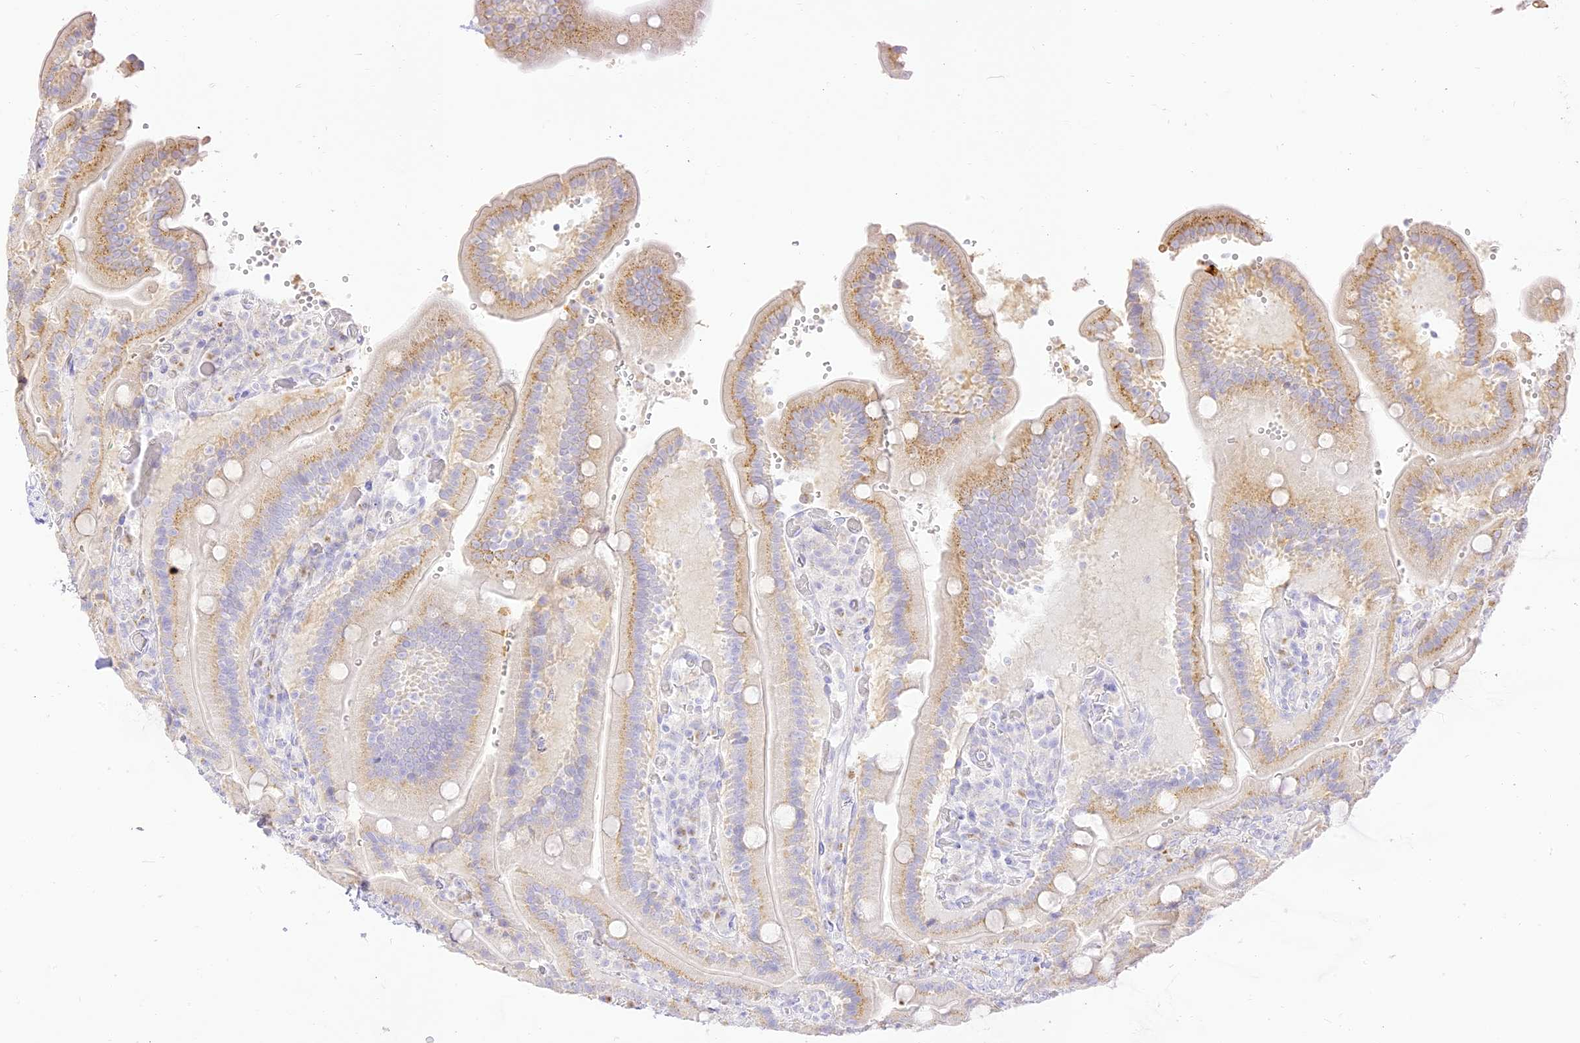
{"staining": {"intensity": "moderate", "quantity": "25%-75%", "location": "cytoplasmic/membranous"}, "tissue": "duodenum", "cell_type": "Glandular cells", "image_type": "normal", "snomed": [{"axis": "morphology", "description": "Normal tissue, NOS"}, {"axis": "topography", "description": "Duodenum"}], "caption": "Immunohistochemical staining of normal human duodenum displays medium levels of moderate cytoplasmic/membranous positivity in about 25%-75% of glandular cells.", "gene": "SEC13", "patient": {"sex": "female", "age": 62}}